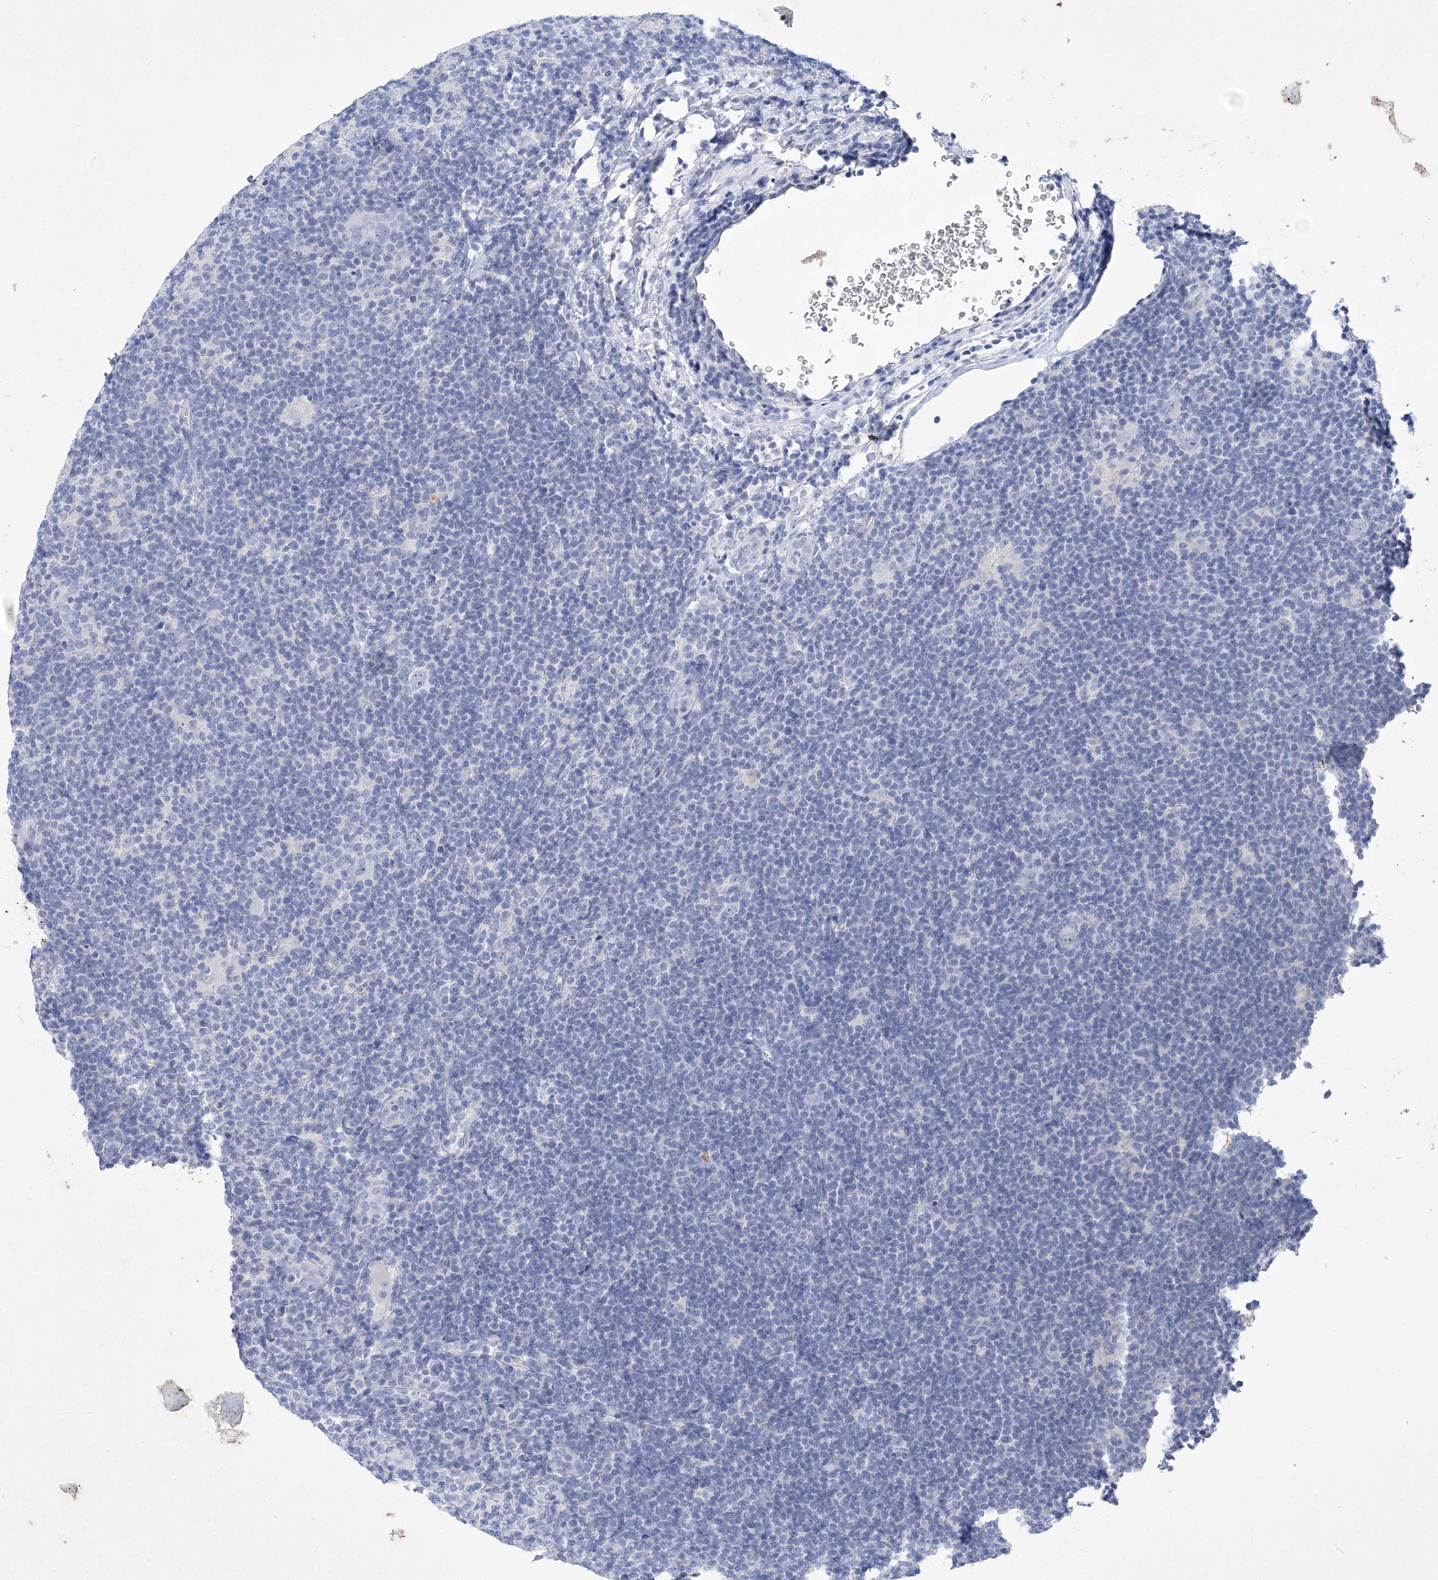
{"staining": {"intensity": "negative", "quantity": "none", "location": "none"}, "tissue": "lymphoma", "cell_type": "Tumor cells", "image_type": "cancer", "snomed": [{"axis": "morphology", "description": "Hodgkin's disease, NOS"}, {"axis": "topography", "description": "Lymph node"}], "caption": "Tumor cells are negative for protein expression in human lymphoma.", "gene": "COPS8", "patient": {"sex": "female", "age": 57}}